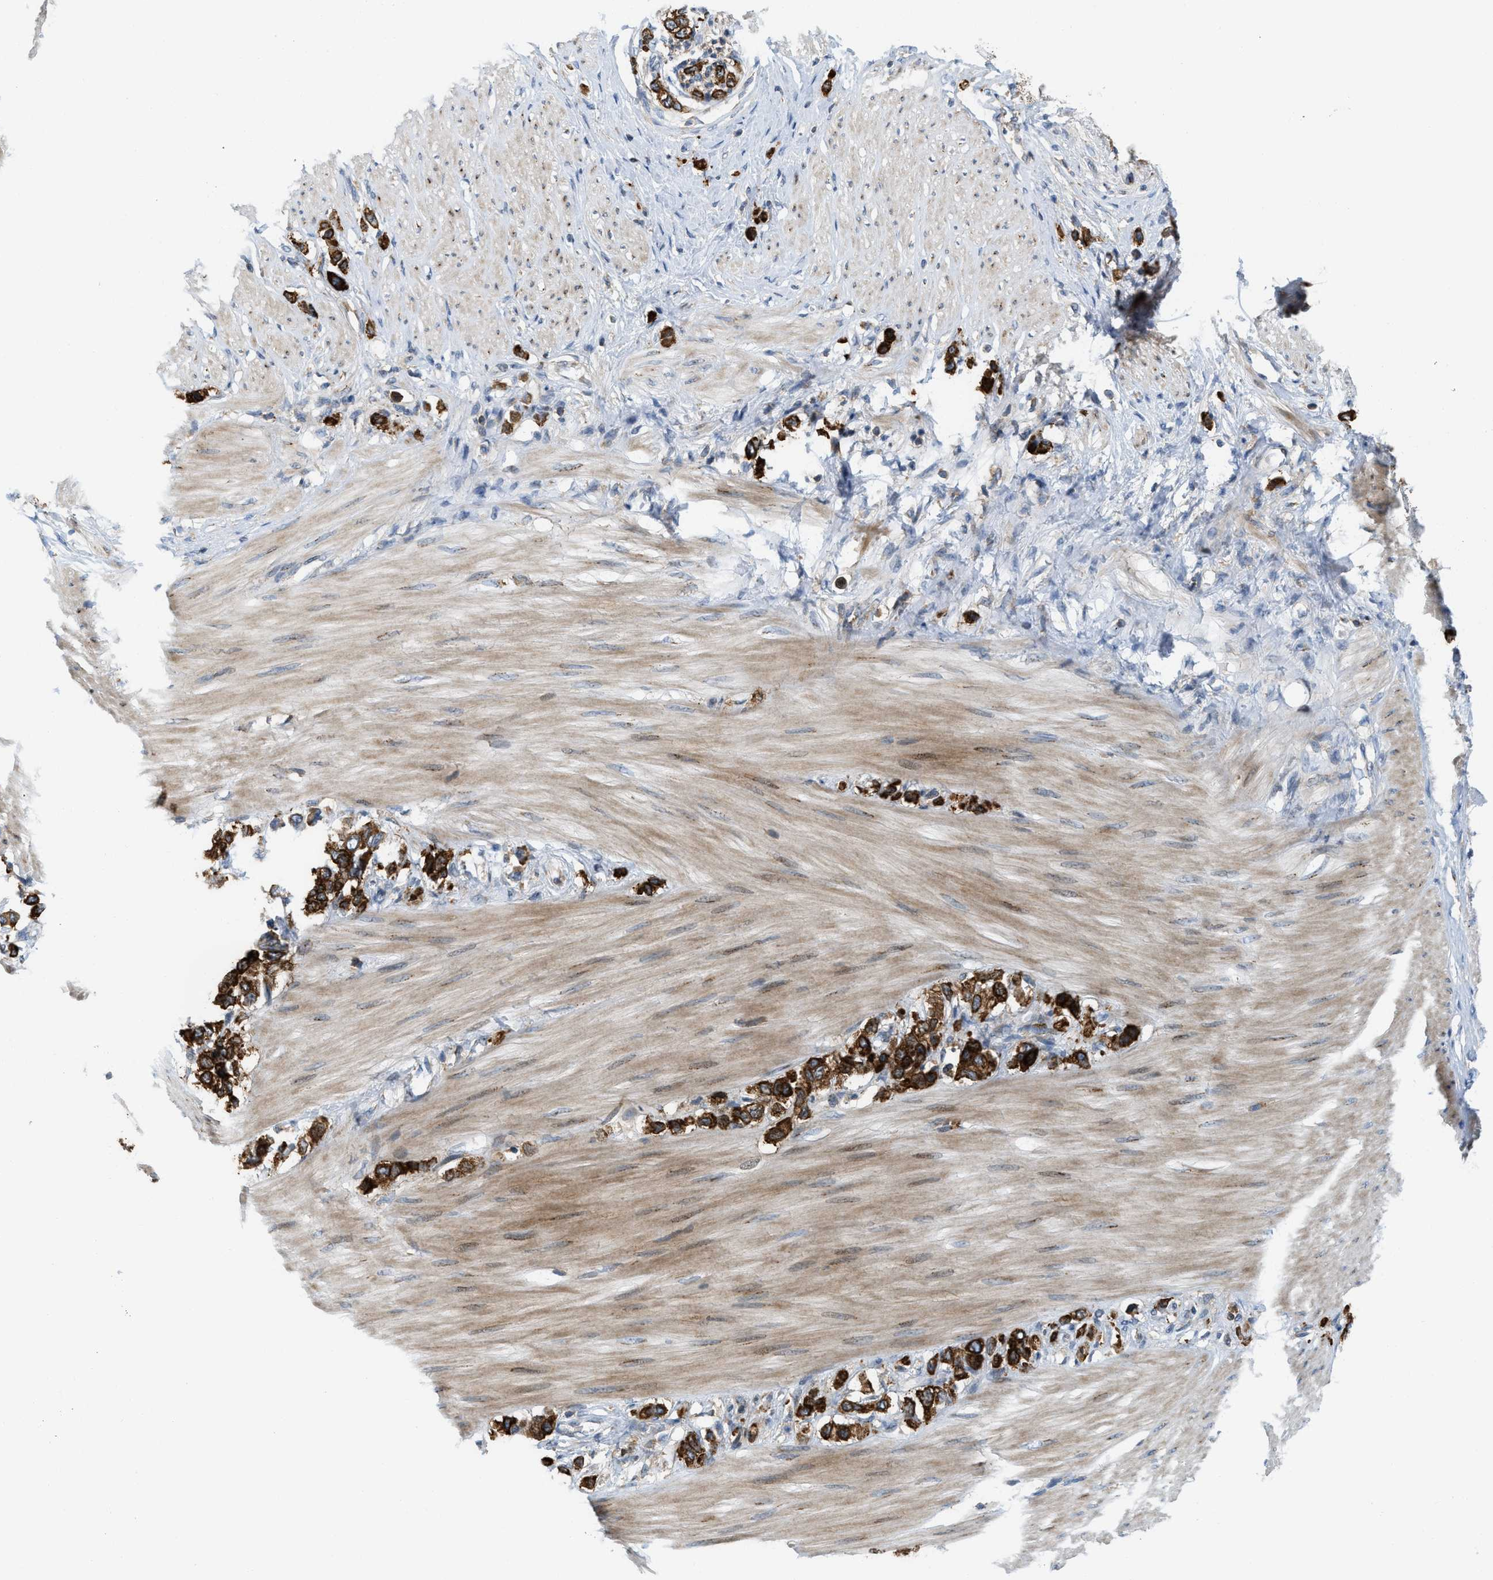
{"staining": {"intensity": "strong", "quantity": ">75%", "location": "cytoplasmic/membranous"}, "tissue": "stomach cancer", "cell_type": "Tumor cells", "image_type": "cancer", "snomed": [{"axis": "morphology", "description": "Adenocarcinoma, NOS"}, {"axis": "topography", "description": "Stomach"}], "caption": "An image showing strong cytoplasmic/membranous expression in about >75% of tumor cells in adenocarcinoma (stomach), as visualized by brown immunohistochemical staining.", "gene": "DIPK1A", "patient": {"sex": "female", "age": 65}}